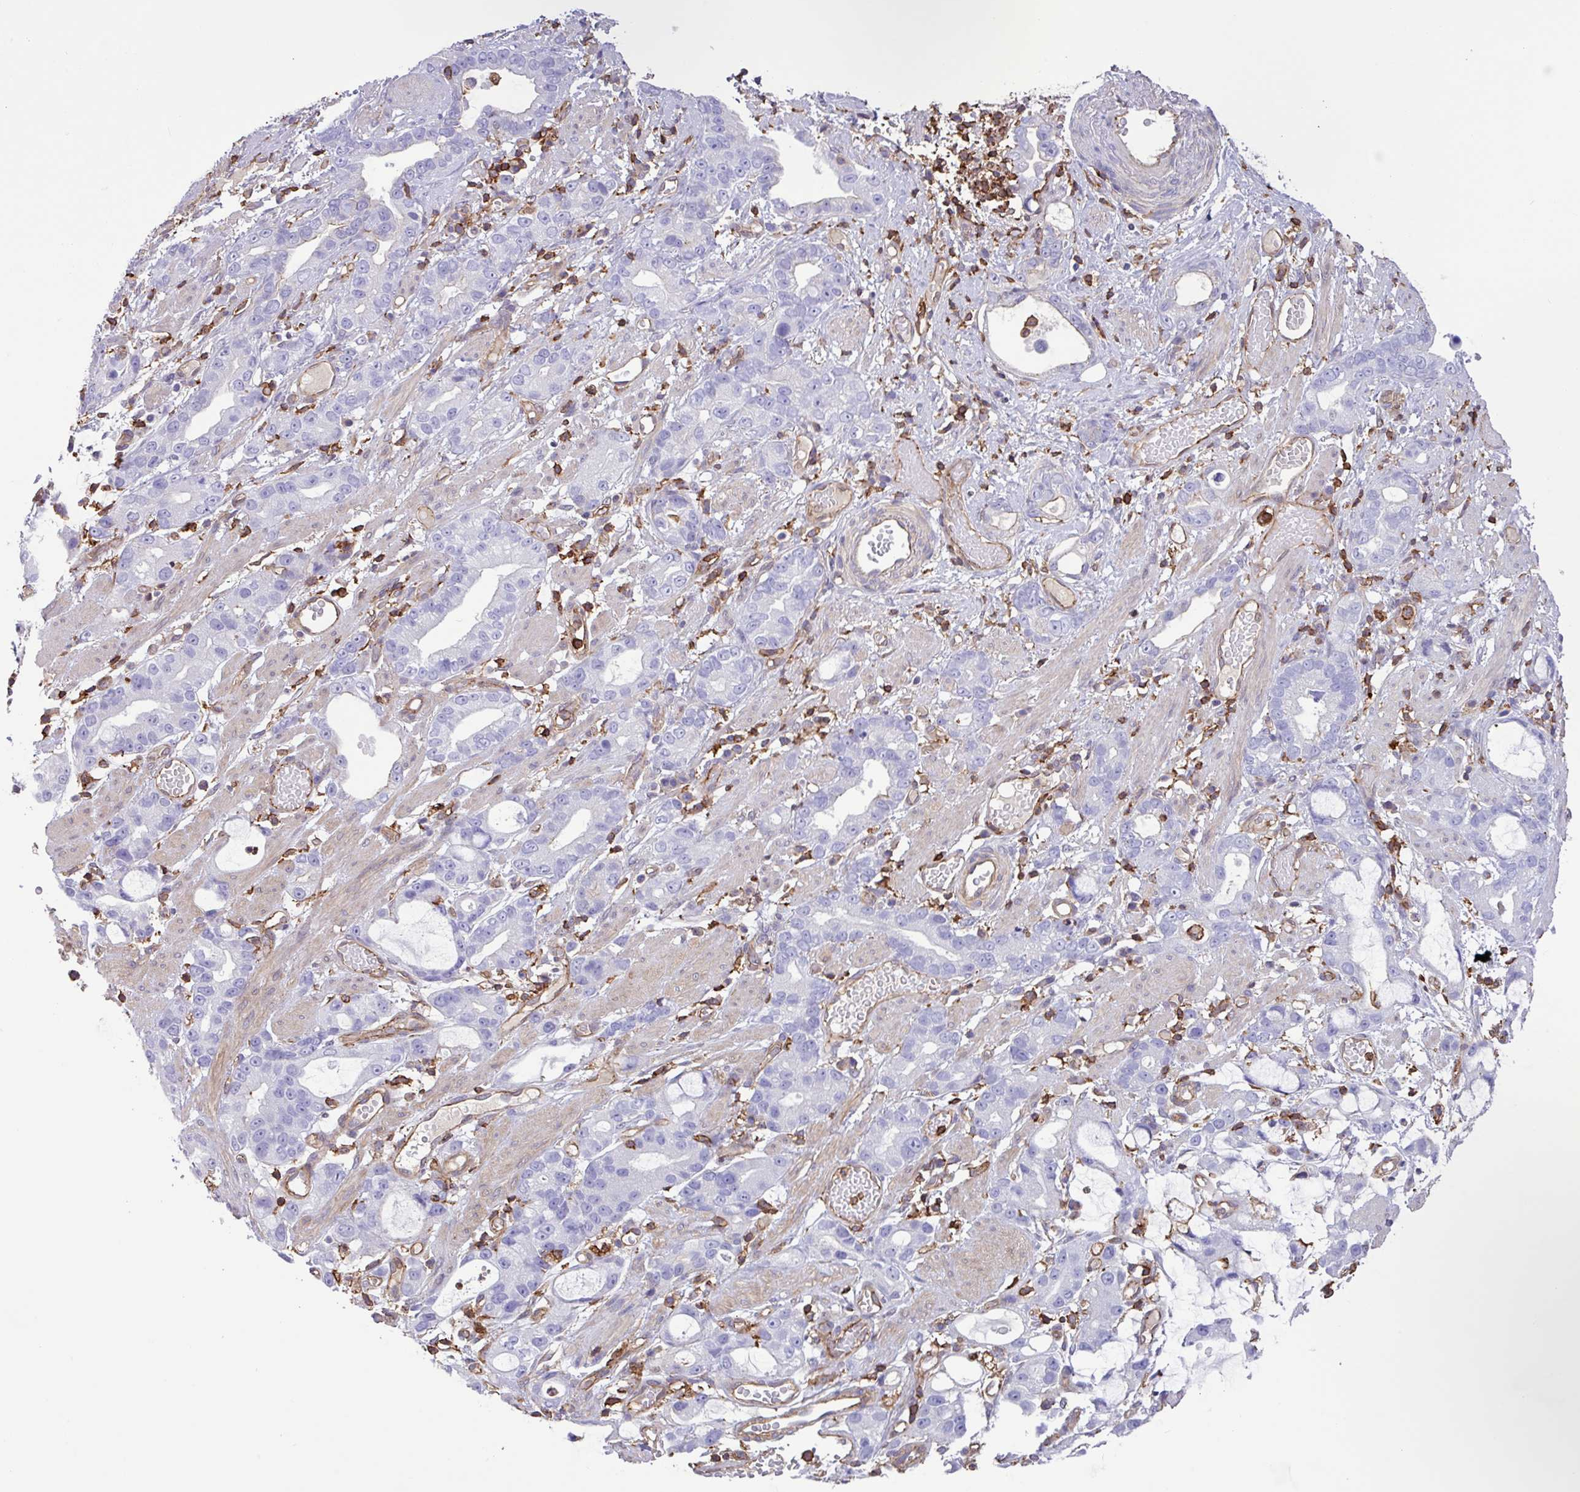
{"staining": {"intensity": "negative", "quantity": "none", "location": "none"}, "tissue": "stomach cancer", "cell_type": "Tumor cells", "image_type": "cancer", "snomed": [{"axis": "morphology", "description": "Adenocarcinoma, NOS"}, {"axis": "topography", "description": "Stomach"}], "caption": "A micrograph of stomach cancer stained for a protein displays no brown staining in tumor cells.", "gene": "PPP1R18", "patient": {"sex": "male", "age": 55}}